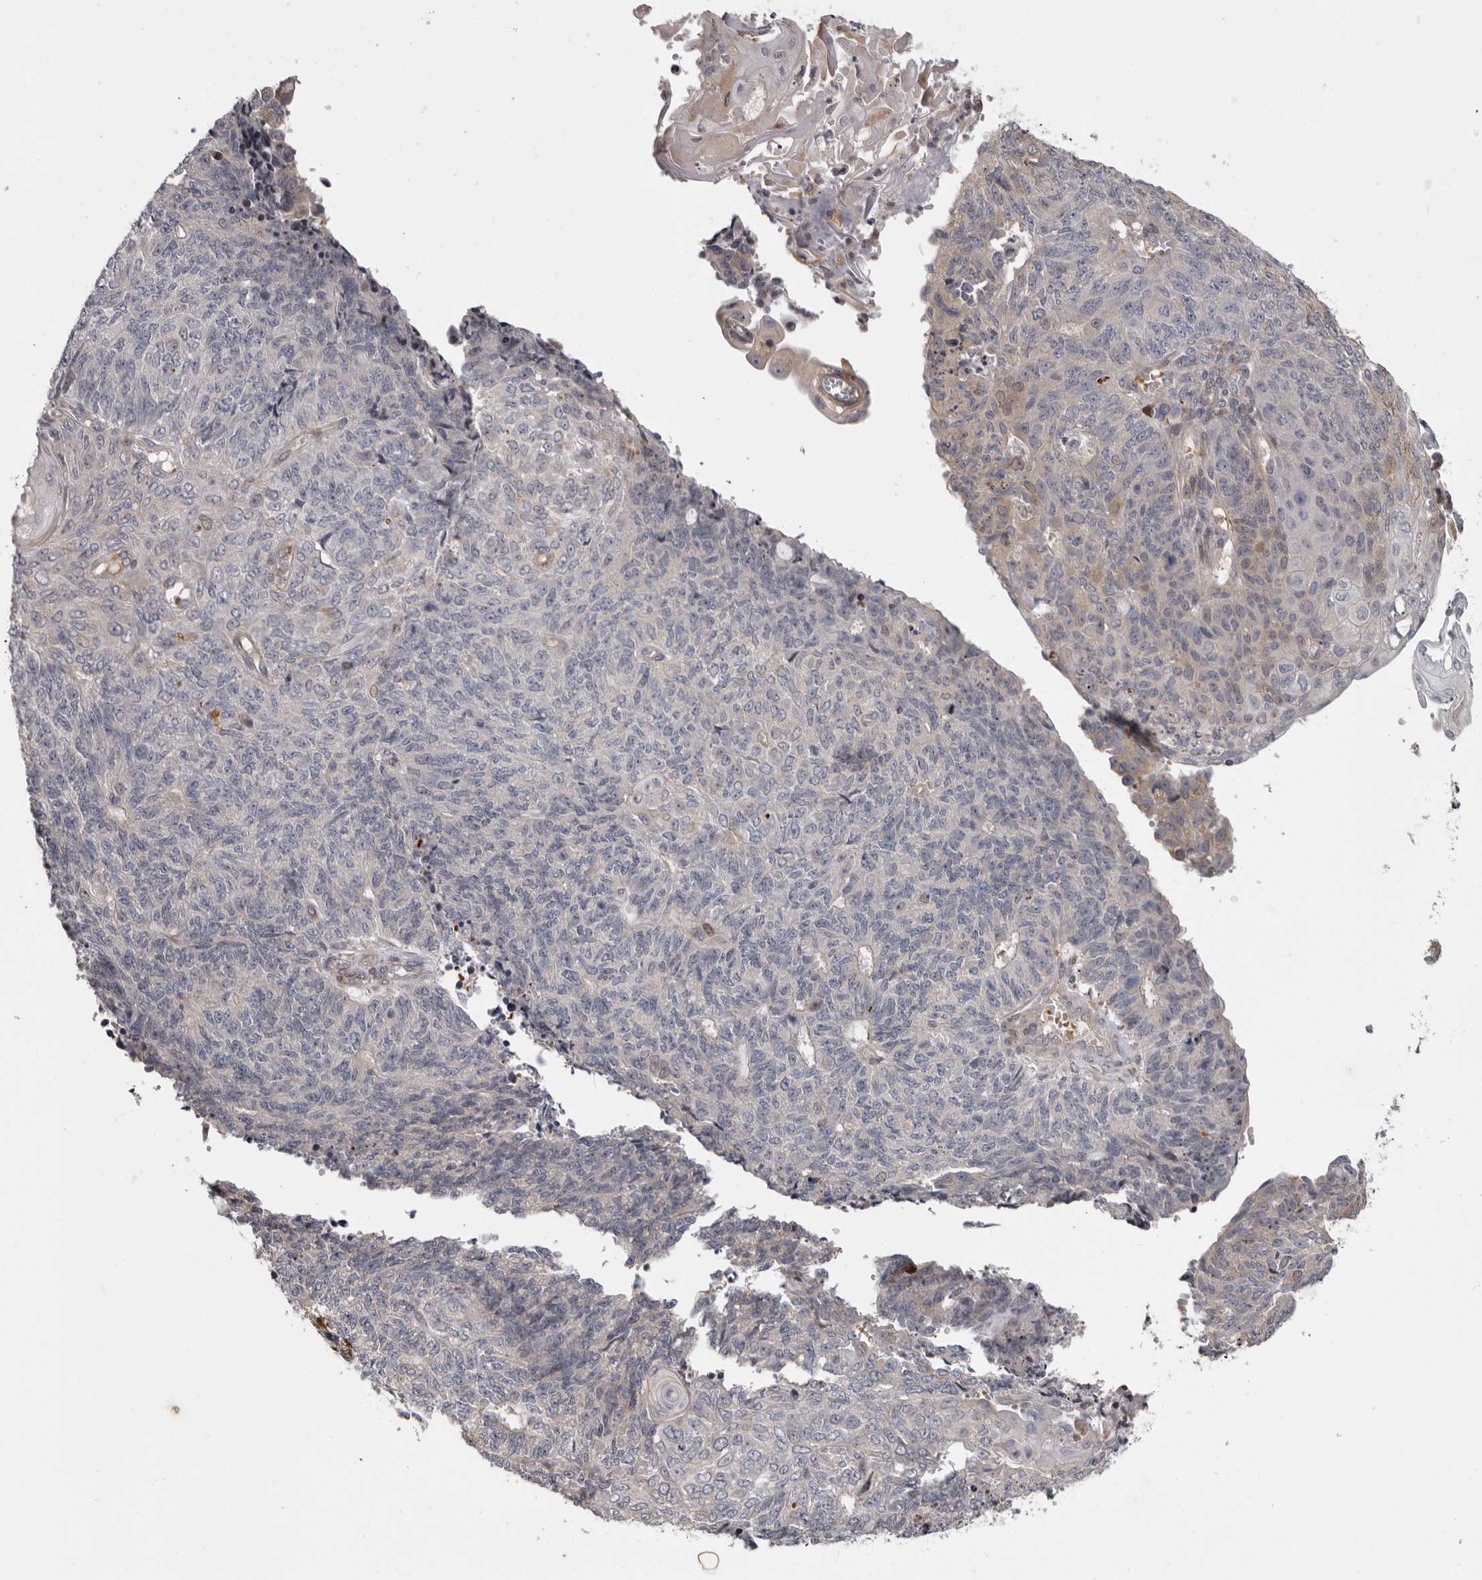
{"staining": {"intensity": "negative", "quantity": "none", "location": "none"}, "tissue": "endometrial cancer", "cell_type": "Tumor cells", "image_type": "cancer", "snomed": [{"axis": "morphology", "description": "Adenocarcinoma, NOS"}, {"axis": "topography", "description": "Endometrium"}], "caption": "Adenocarcinoma (endometrial) was stained to show a protein in brown. There is no significant positivity in tumor cells. The staining was performed using DAB (3,3'-diaminobenzidine) to visualize the protein expression in brown, while the nuclei were stained in blue with hematoxylin (Magnification: 20x).", "gene": "FGFR4", "patient": {"sex": "female", "age": 32}}